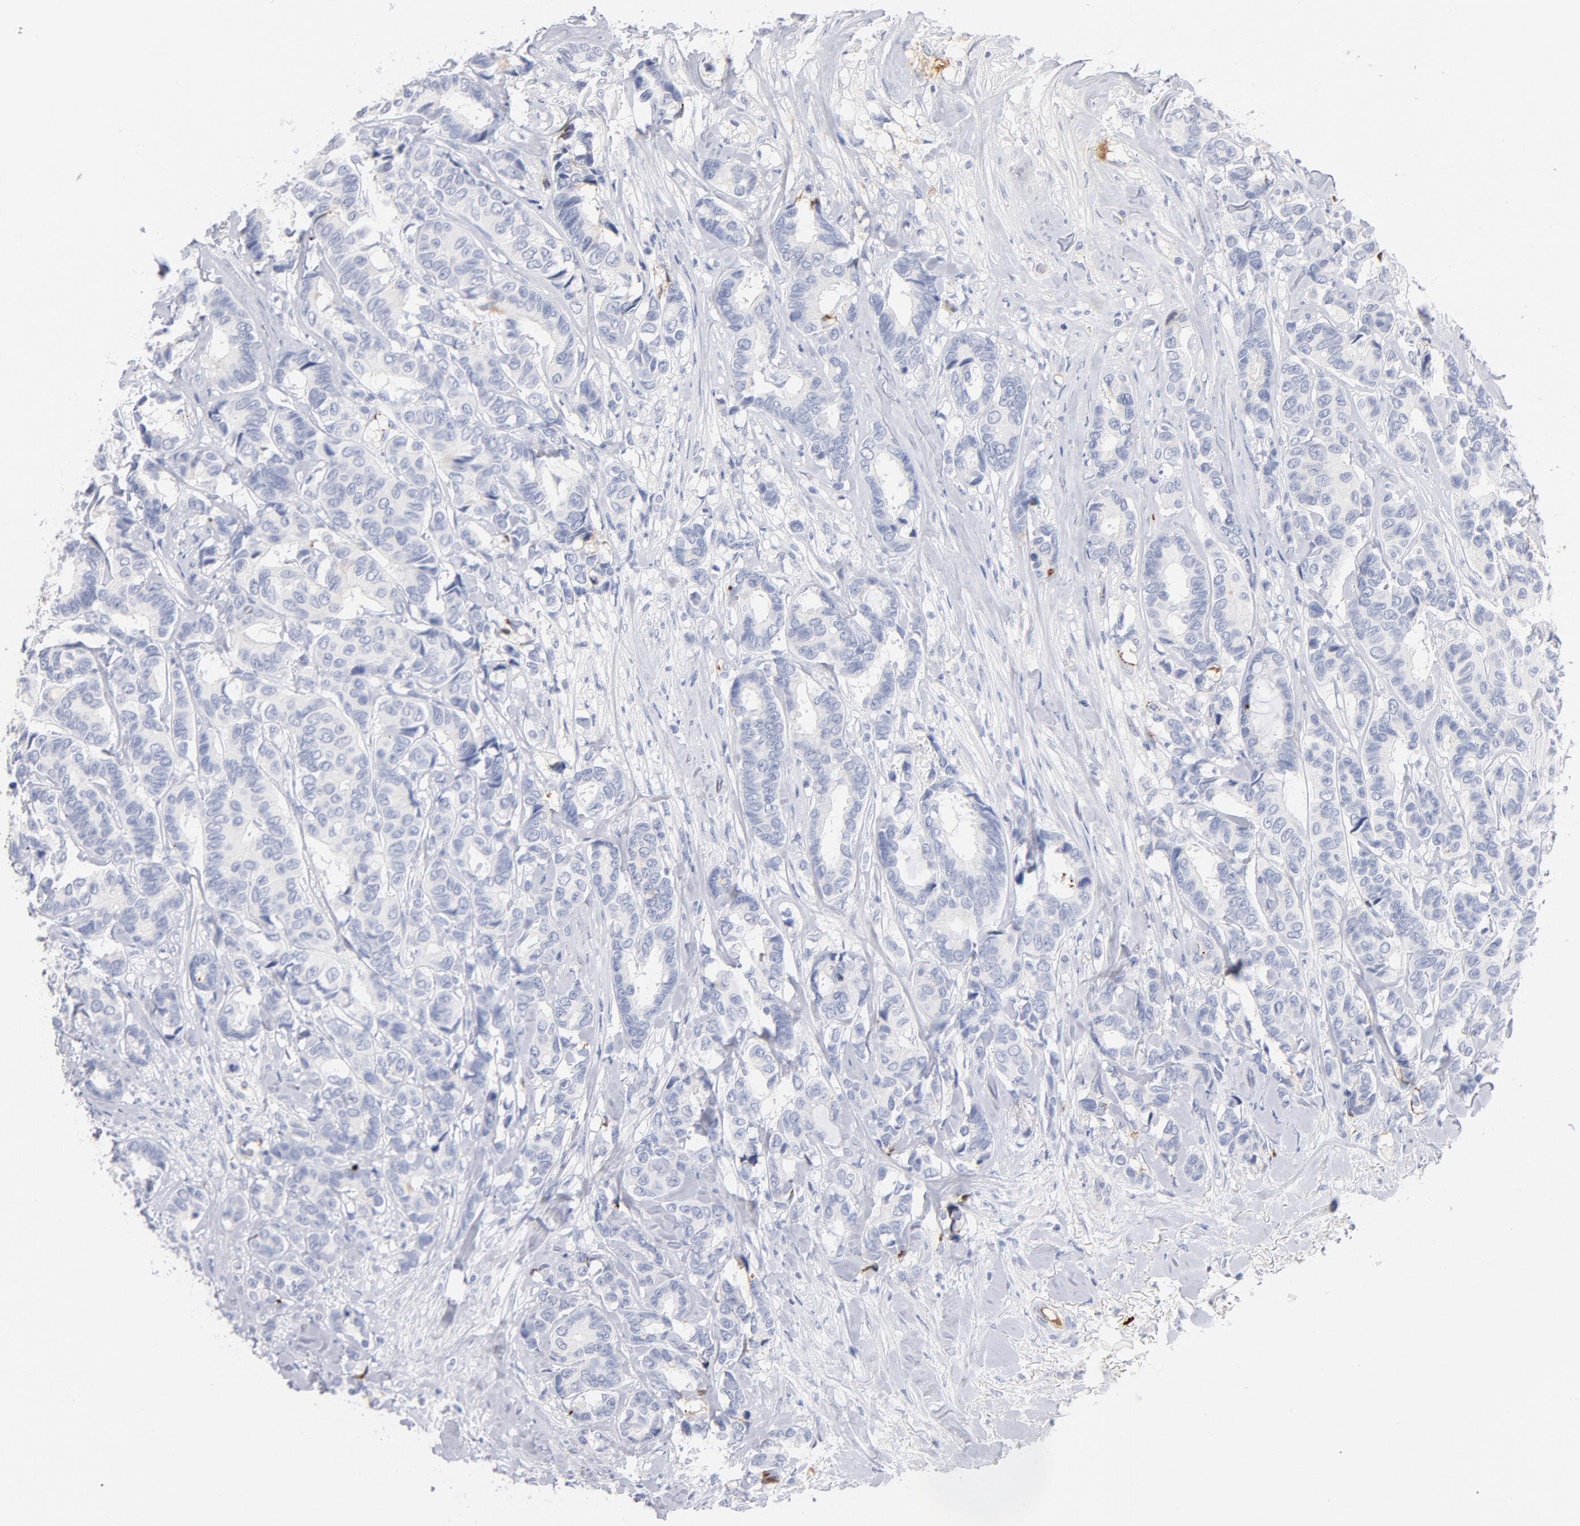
{"staining": {"intensity": "negative", "quantity": "none", "location": "none"}, "tissue": "breast cancer", "cell_type": "Tumor cells", "image_type": "cancer", "snomed": [{"axis": "morphology", "description": "Duct carcinoma"}, {"axis": "topography", "description": "Breast"}], "caption": "Tumor cells are negative for brown protein staining in breast cancer. The staining was performed using DAB (3,3'-diaminobenzidine) to visualize the protein expression in brown, while the nuclei were stained in blue with hematoxylin (Magnification: 20x).", "gene": "PLAT", "patient": {"sex": "female", "age": 87}}